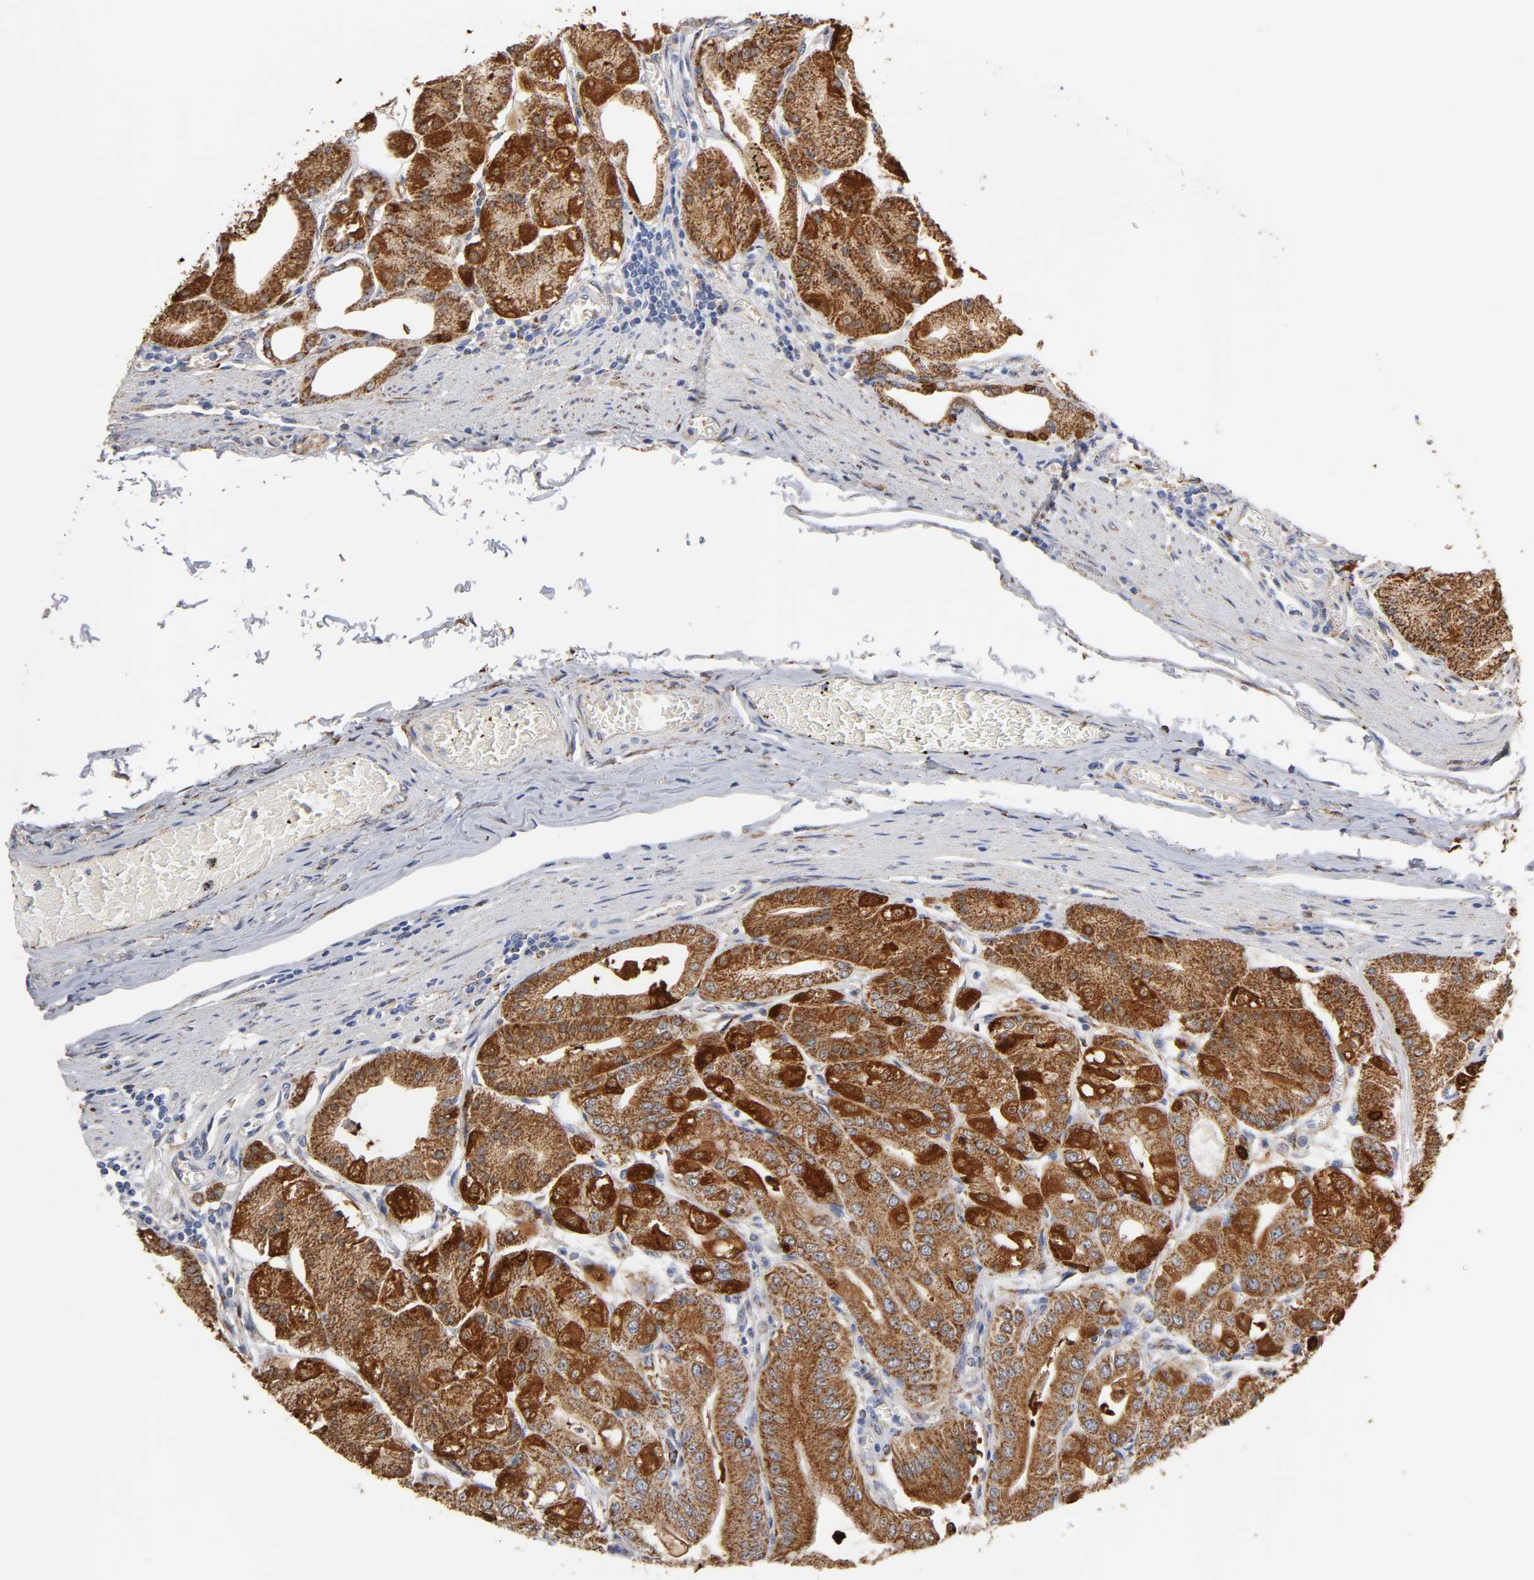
{"staining": {"intensity": "strong", "quantity": ">75%", "location": "cytoplasmic/membranous"}, "tissue": "stomach", "cell_type": "Glandular cells", "image_type": "normal", "snomed": [{"axis": "morphology", "description": "Normal tissue, NOS"}, {"axis": "topography", "description": "Stomach, lower"}], "caption": "Benign stomach shows strong cytoplasmic/membranous expression in about >75% of glandular cells, visualized by immunohistochemistry. The staining was performed using DAB (3,3'-diaminobenzidine) to visualize the protein expression in brown, while the nuclei were stained in blue with hematoxylin (Magnification: 20x).", "gene": "ISG15", "patient": {"sex": "male", "age": 71}}